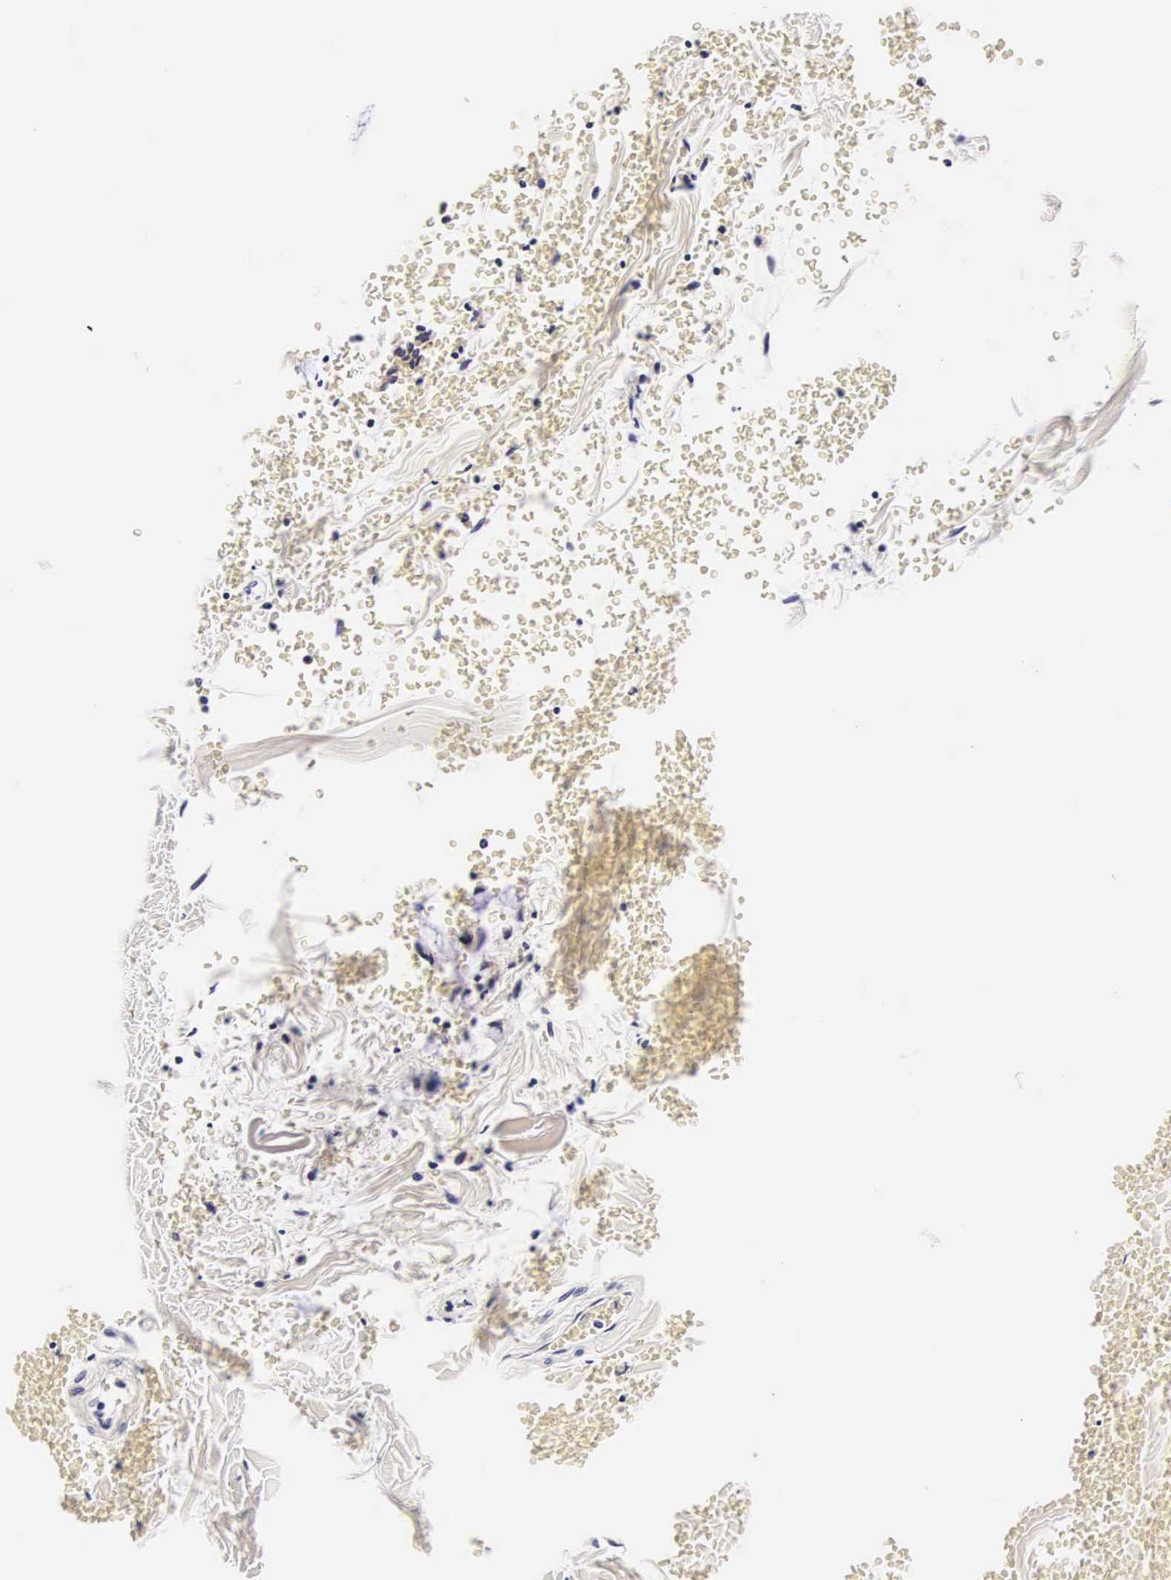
{"staining": {"intensity": "negative", "quantity": "none", "location": "none"}, "tissue": "adipose tissue", "cell_type": "Adipocytes", "image_type": "normal", "snomed": [{"axis": "morphology", "description": "Normal tissue, NOS"}, {"axis": "topography", "description": "Cartilage tissue"}, {"axis": "topography", "description": "Lung"}], "caption": "The image reveals no staining of adipocytes in benign adipose tissue.", "gene": "UPRT", "patient": {"sex": "male", "age": 65}}